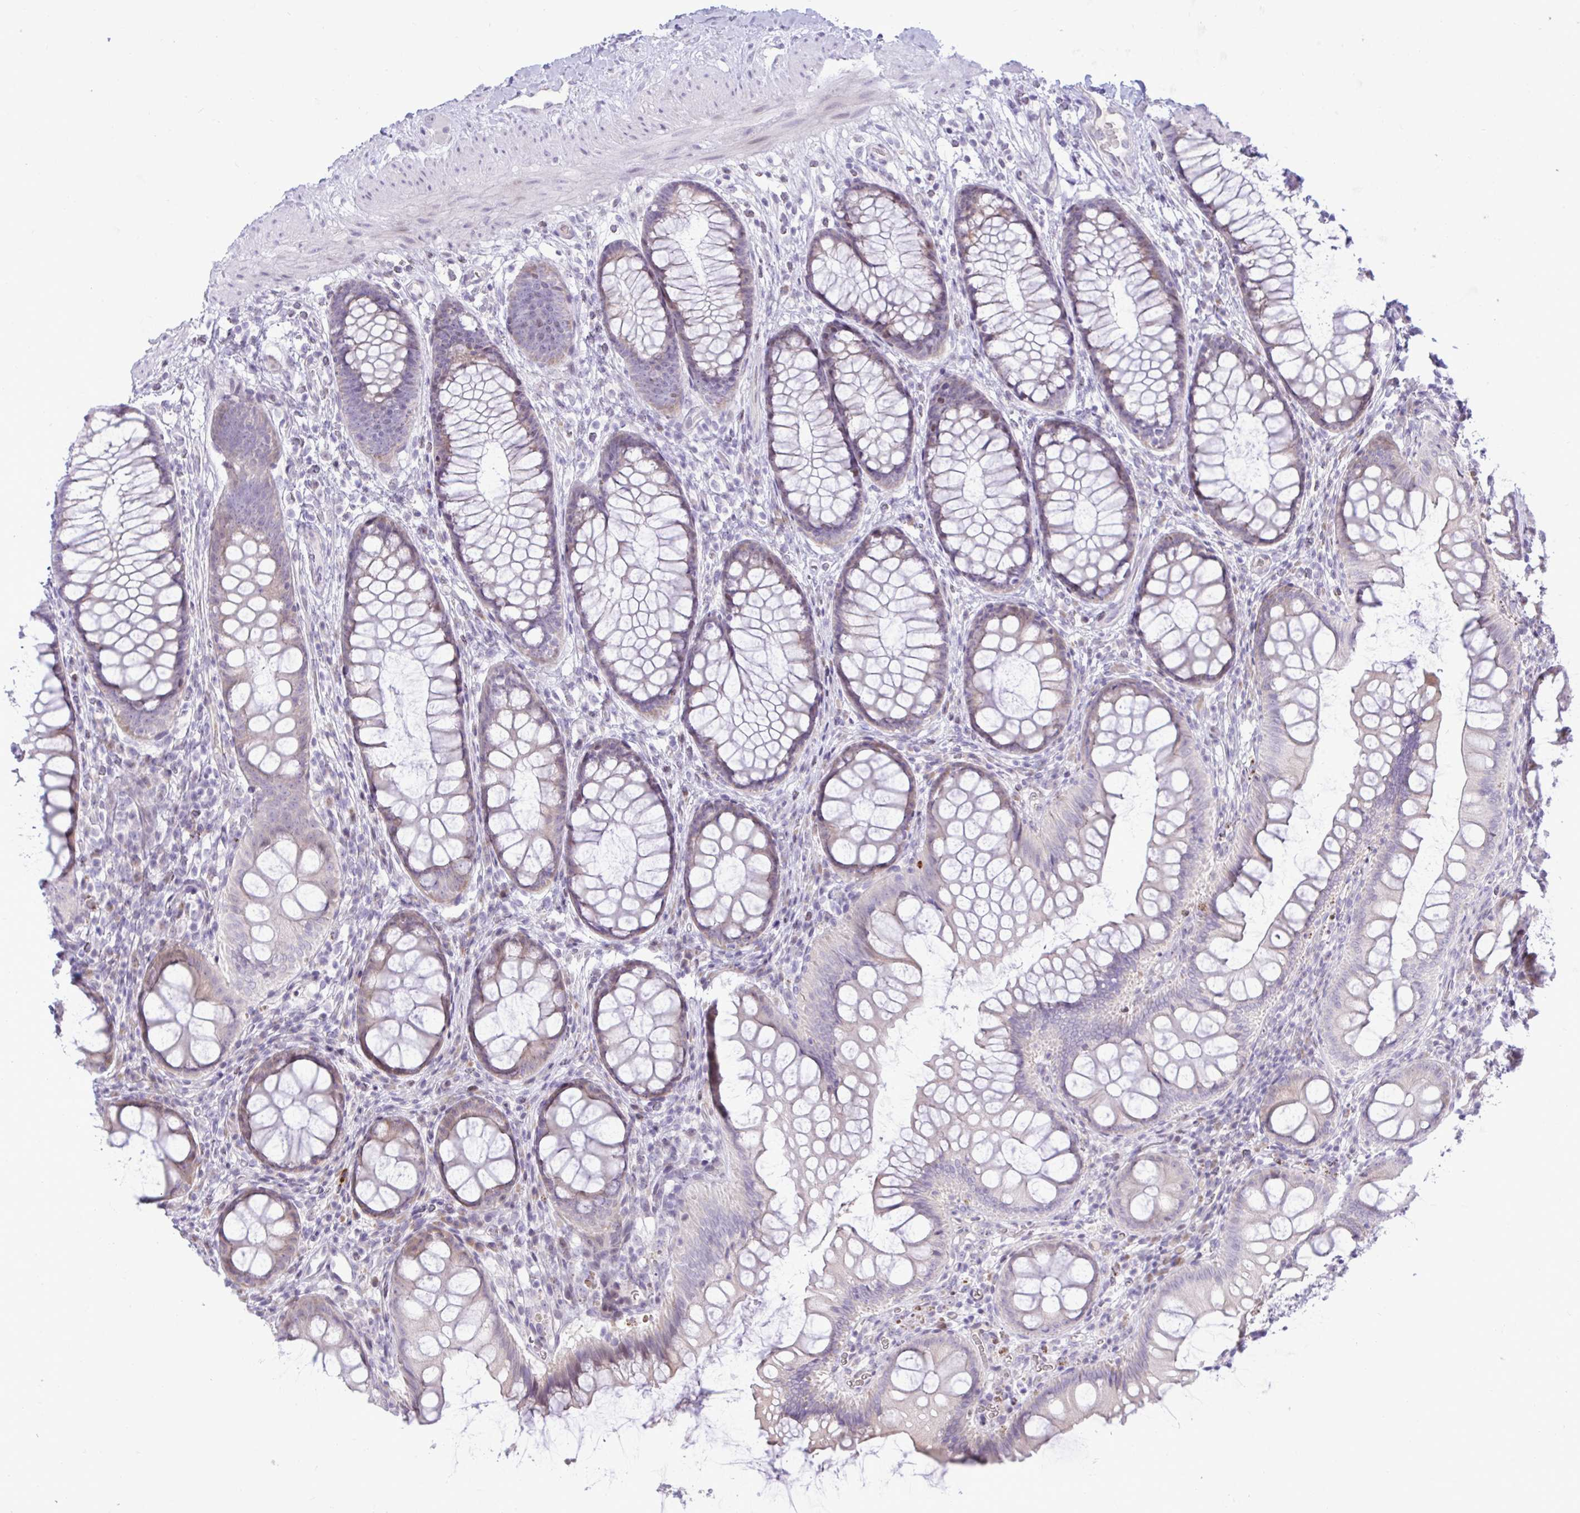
{"staining": {"intensity": "negative", "quantity": "none", "location": "none"}, "tissue": "colon", "cell_type": "Endothelial cells", "image_type": "normal", "snomed": [{"axis": "morphology", "description": "Normal tissue, NOS"}, {"axis": "morphology", "description": "Adenoma, NOS"}, {"axis": "topography", "description": "Soft tissue"}, {"axis": "topography", "description": "Colon"}], "caption": "DAB (3,3'-diaminobenzidine) immunohistochemical staining of normal colon demonstrates no significant positivity in endothelial cells. (DAB IHC visualized using brightfield microscopy, high magnification).", "gene": "EPOP", "patient": {"sex": "male", "age": 47}}